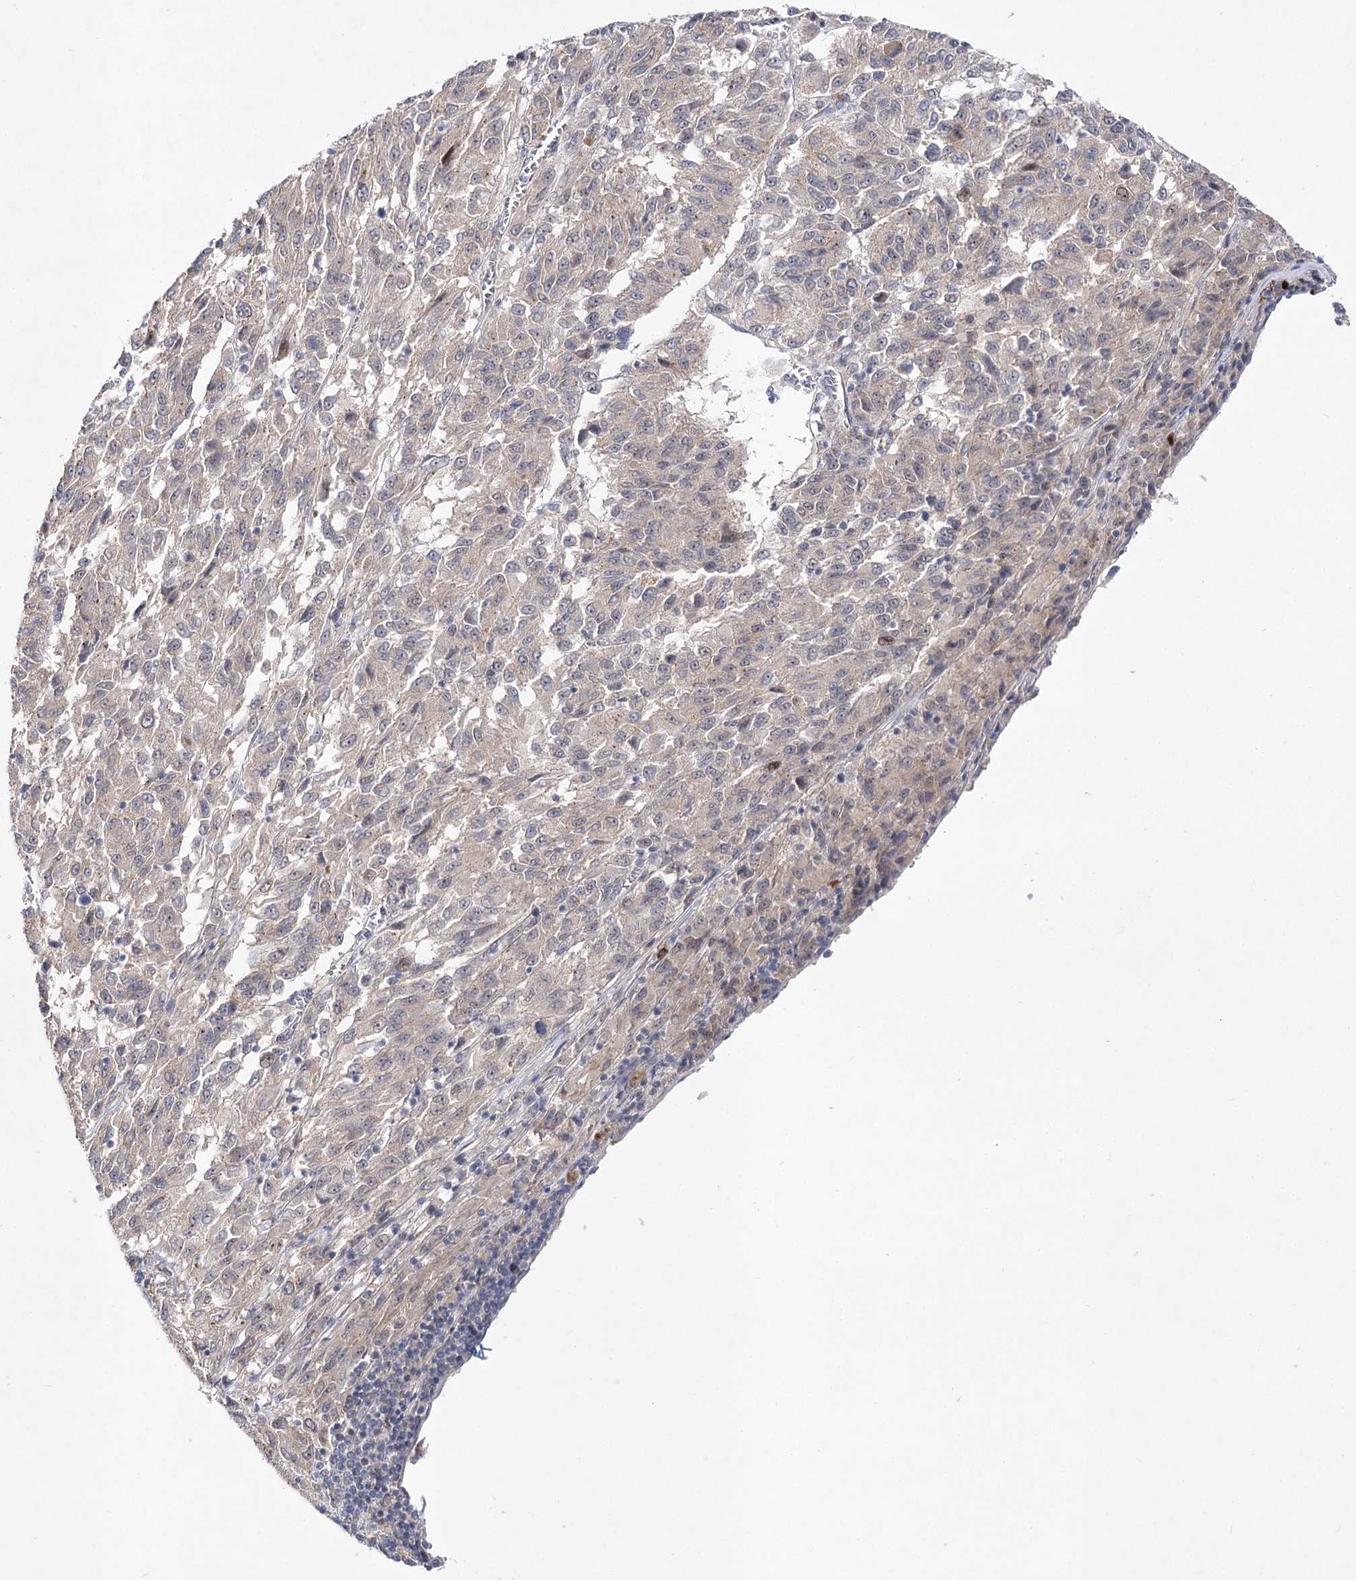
{"staining": {"intensity": "negative", "quantity": "none", "location": "none"}, "tissue": "melanoma", "cell_type": "Tumor cells", "image_type": "cancer", "snomed": [{"axis": "morphology", "description": "Malignant melanoma, Metastatic site"}, {"axis": "topography", "description": "Lung"}], "caption": "High power microscopy photomicrograph of an immunohistochemistry (IHC) photomicrograph of malignant melanoma (metastatic site), revealing no significant expression in tumor cells.", "gene": "ARHGAP32", "patient": {"sex": "male", "age": 64}}